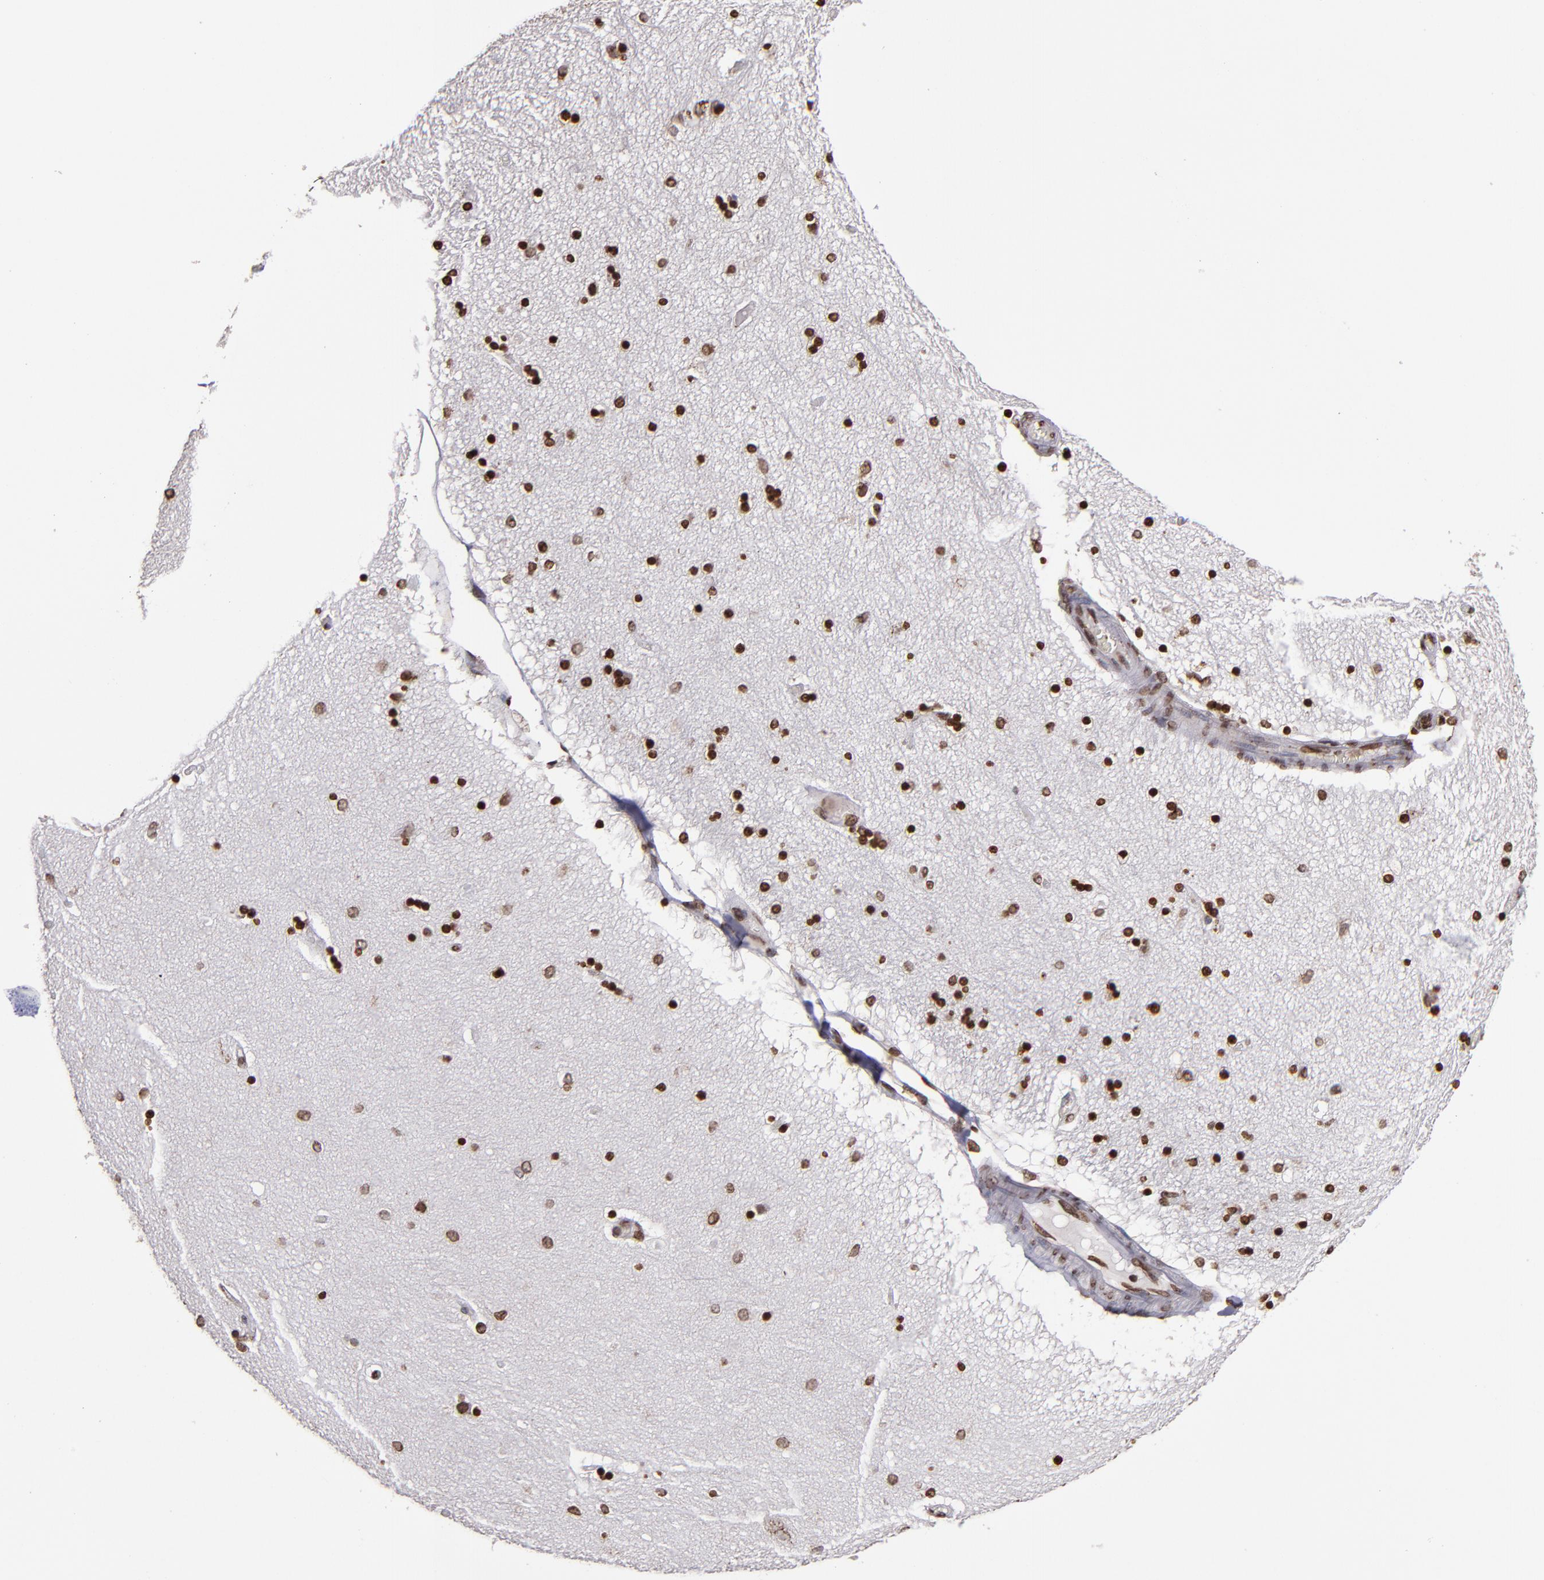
{"staining": {"intensity": "moderate", "quantity": ">75%", "location": "nuclear"}, "tissue": "hippocampus", "cell_type": "Glial cells", "image_type": "normal", "snomed": [{"axis": "morphology", "description": "Normal tissue, NOS"}, {"axis": "topography", "description": "Hippocampus"}], "caption": "Protein analysis of unremarkable hippocampus demonstrates moderate nuclear expression in about >75% of glial cells. The protein of interest is stained brown, and the nuclei are stained in blue (DAB (3,3'-diaminobenzidine) IHC with brightfield microscopy, high magnification).", "gene": "CSDC2", "patient": {"sex": "female", "age": 54}}